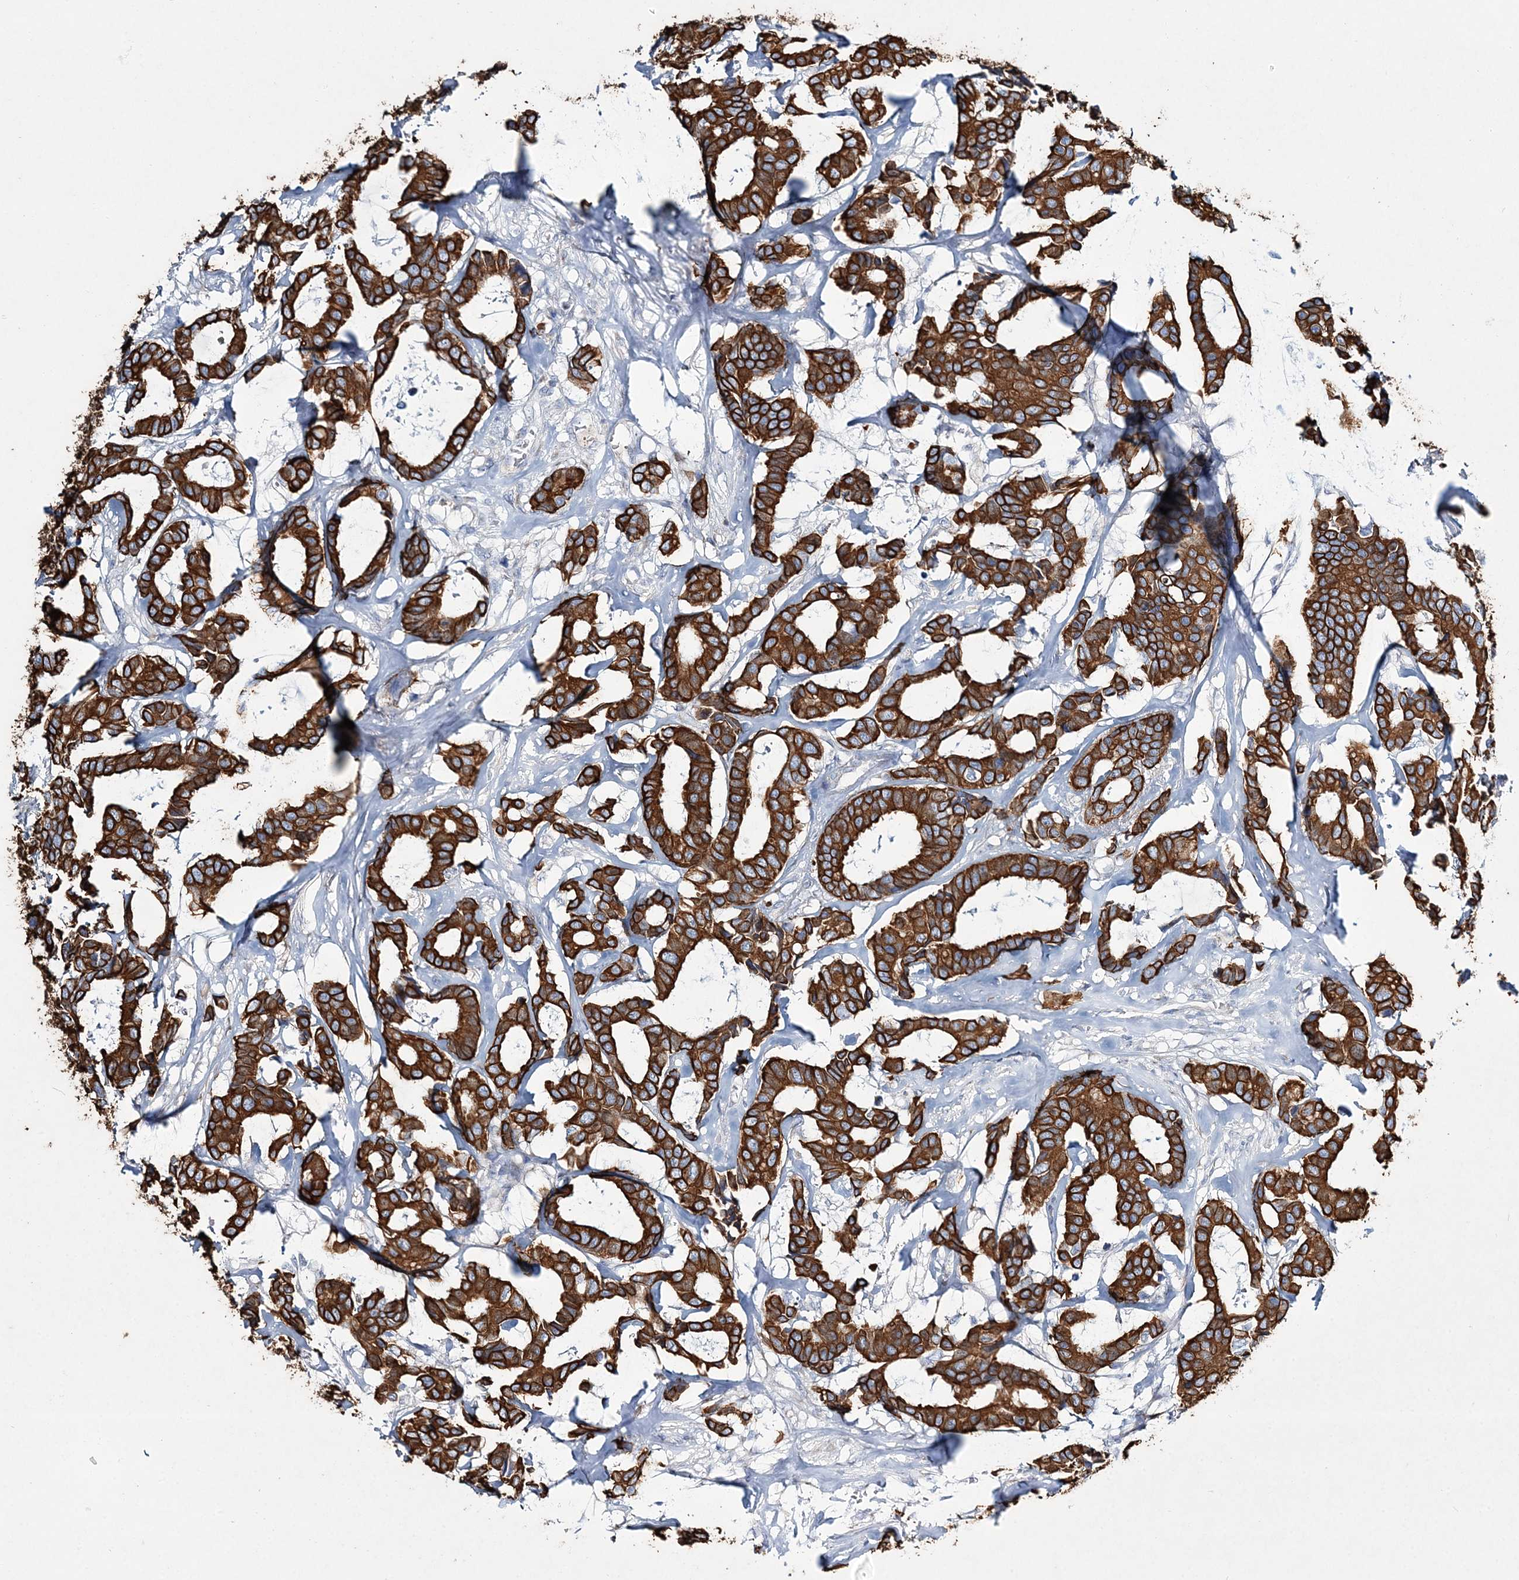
{"staining": {"intensity": "strong", "quantity": ">75%", "location": "cytoplasmic/membranous"}, "tissue": "breast cancer", "cell_type": "Tumor cells", "image_type": "cancer", "snomed": [{"axis": "morphology", "description": "Duct carcinoma"}, {"axis": "topography", "description": "Breast"}], "caption": "Immunohistochemistry (IHC) (DAB) staining of breast cancer (invasive ductal carcinoma) demonstrates strong cytoplasmic/membranous protein expression in about >75% of tumor cells.", "gene": "ADGRL1", "patient": {"sex": "female", "age": 87}}